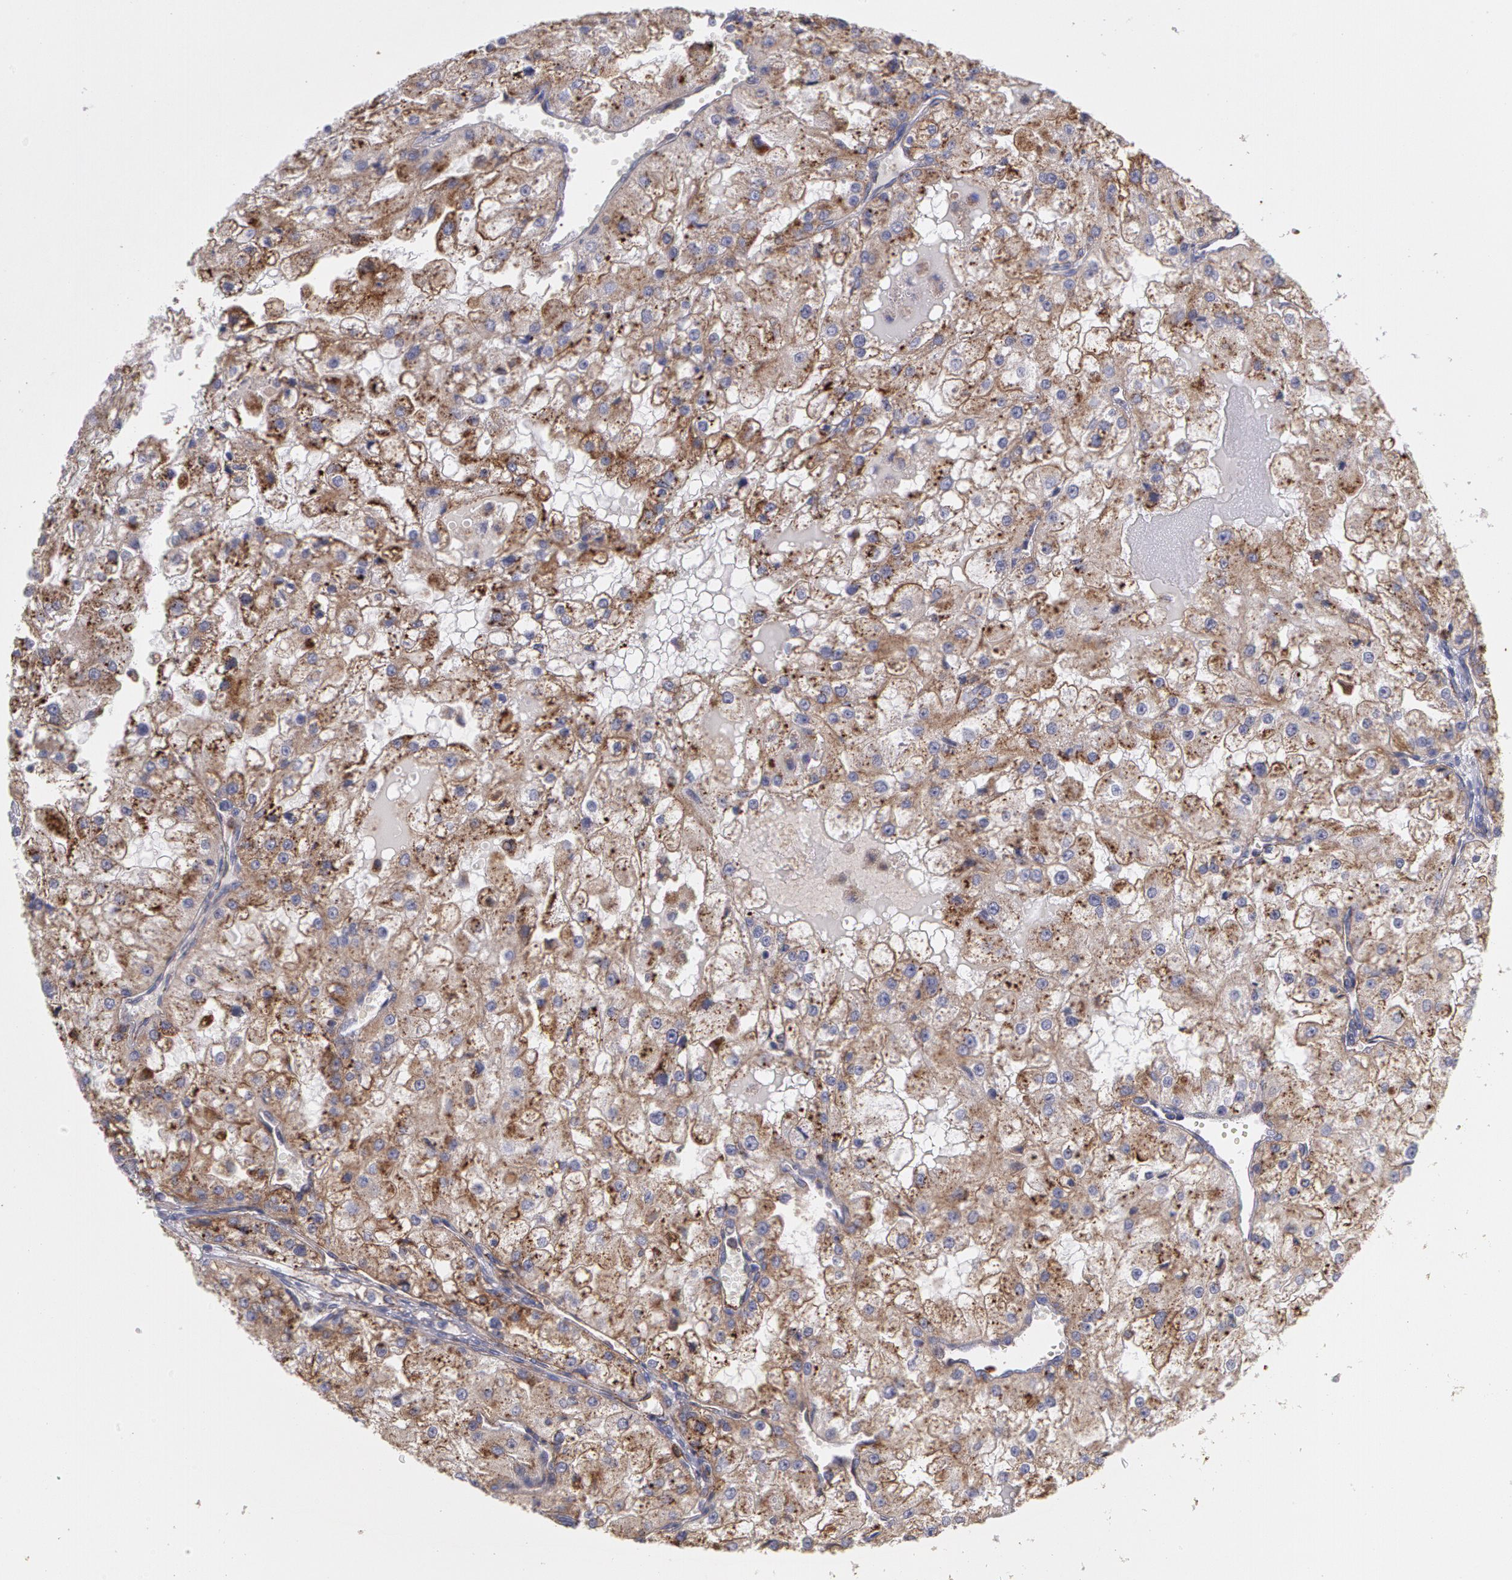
{"staining": {"intensity": "moderate", "quantity": ">75%", "location": "cytoplasmic/membranous"}, "tissue": "renal cancer", "cell_type": "Tumor cells", "image_type": "cancer", "snomed": [{"axis": "morphology", "description": "Adenocarcinoma, NOS"}, {"axis": "topography", "description": "Kidney"}], "caption": "Immunohistochemistry staining of renal adenocarcinoma, which shows medium levels of moderate cytoplasmic/membranous staining in approximately >75% of tumor cells indicating moderate cytoplasmic/membranous protein staining. The staining was performed using DAB (brown) for protein detection and nuclei were counterstained in hematoxylin (blue).", "gene": "FLOT2", "patient": {"sex": "female", "age": 74}}